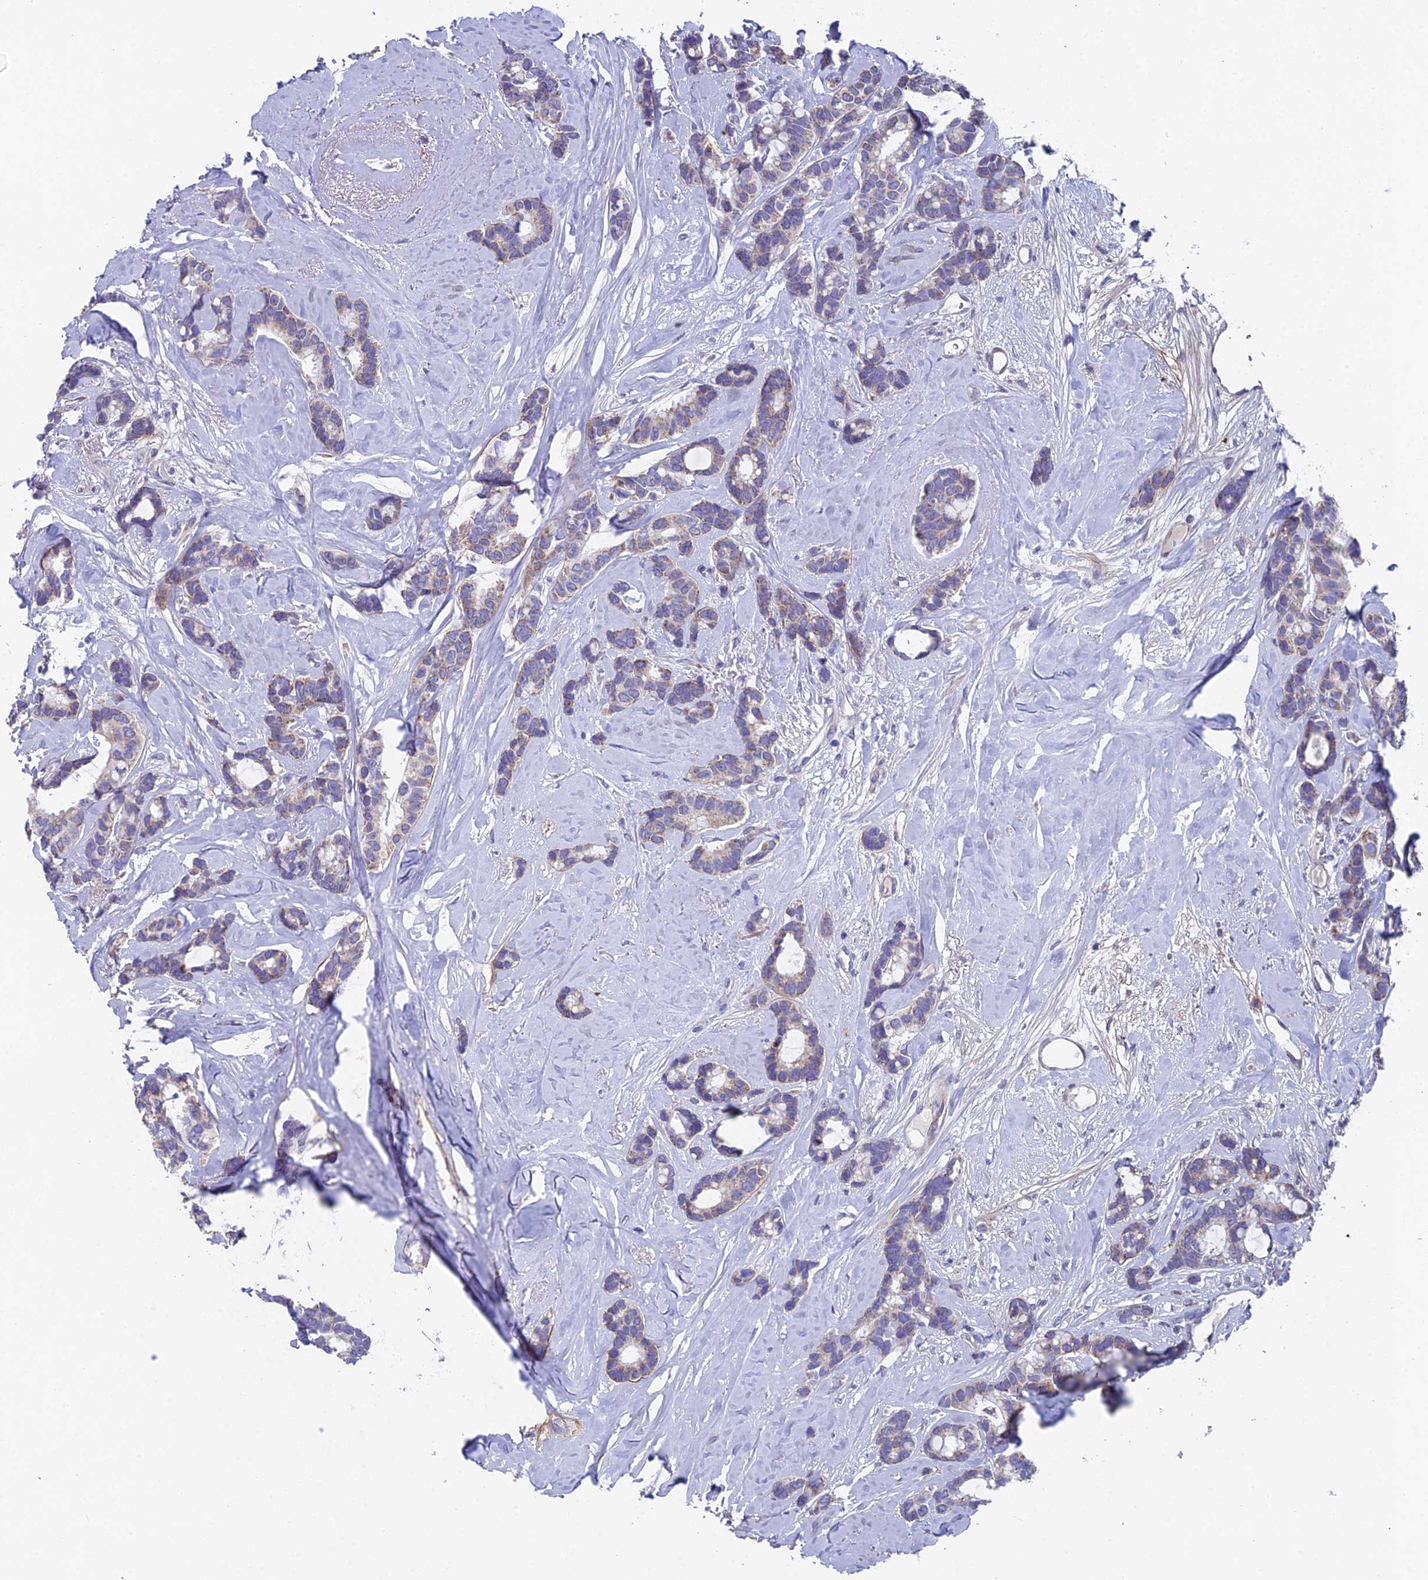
{"staining": {"intensity": "weak", "quantity": "<25%", "location": "cytoplasmic/membranous"}, "tissue": "breast cancer", "cell_type": "Tumor cells", "image_type": "cancer", "snomed": [{"axis": "morphology", "description": "Duct carcinoma"}, {"axis": "topography", "description": "Breast"}], "caption": "DAB immunohistochemical staining of infiltrating ductal carcinoma (breast) demonstrates no significant staining in tumor cells.", "gene": "XKR9", "patient": {"sex": "female", "age": 87}}